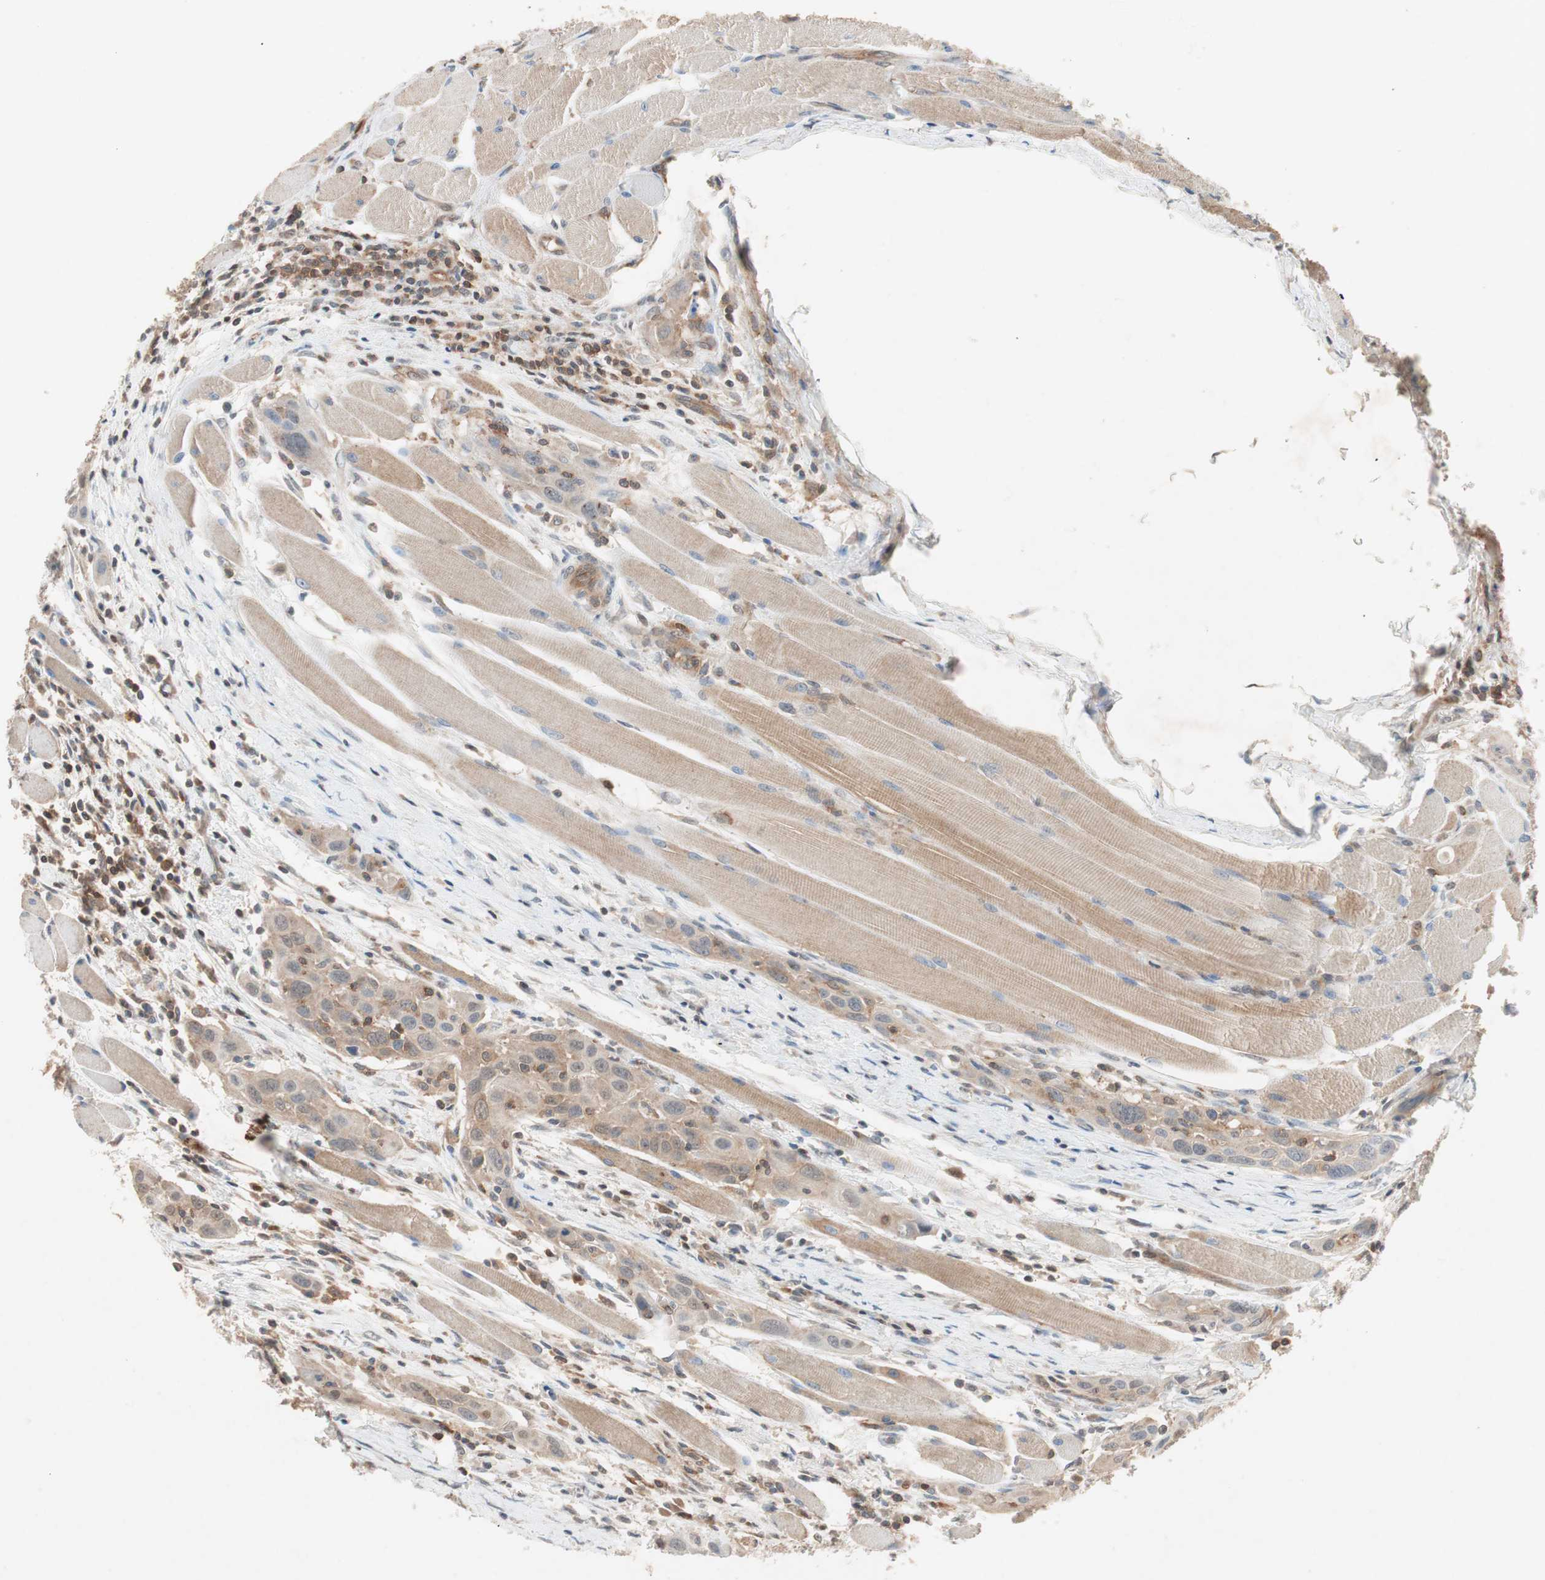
{"staining": {"intensity": "weak", "quantity": ">75%", "location": "cytoplasmic/membranous"}, "tissue": "head and neck cancer", "cell_type": "Tumor cells", "image_type": "cancer", "snomed": [{"axis": "morphology", "description": "Squamous cell carcinoma, NOS"}, {"axis": "topography", "description": "Oral tissue"}, {"axis": "topography", "description": "Head-Neck"}], "caption": "Protein analysis of head and neck cancer (squamous cell carcinoma) tissue demonstrates weak cytoplasmic/membranous positivity in about >75% of tumor cells.", "gene": "GALT", "patient": {"sex": "female", "age": 50}}